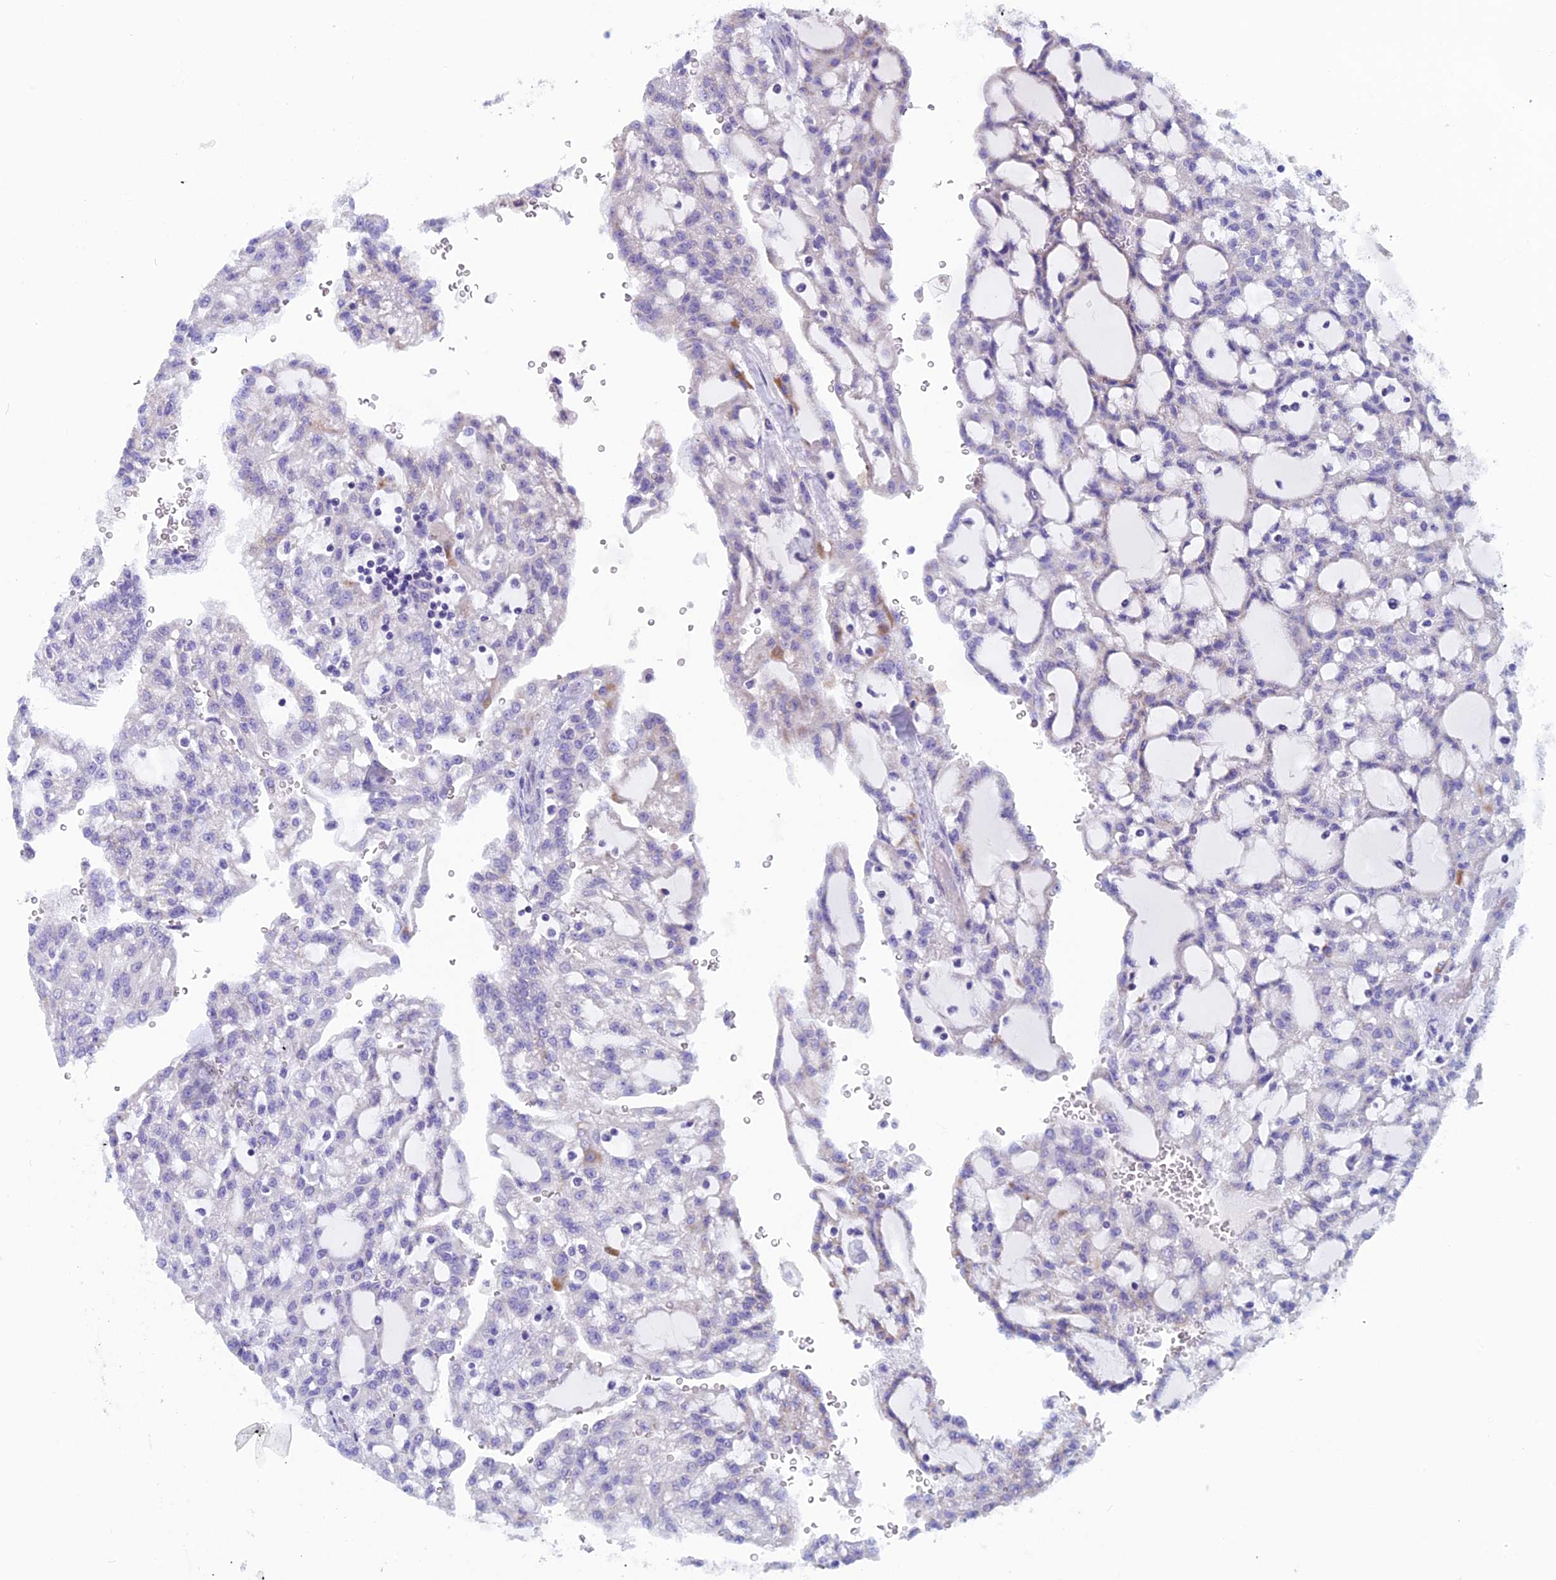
{"staining": {"intensity": "negative", "quantity": "none", "location": "none"}, "tissue": "renal cancer", "cell_type": "Tumor cells", "image_type": "cancer", "snomed": [{"axis": "morphology", "description": "Adenocarcinoma, NOS"}, {"axis": "topography", "description": "Kidney"}], "caption": "Protein analysis of renal cancer reveals no significant staining in tumor cells.", "gene": "ZNF563", "patient": {"sex": "male", "age": 63}}